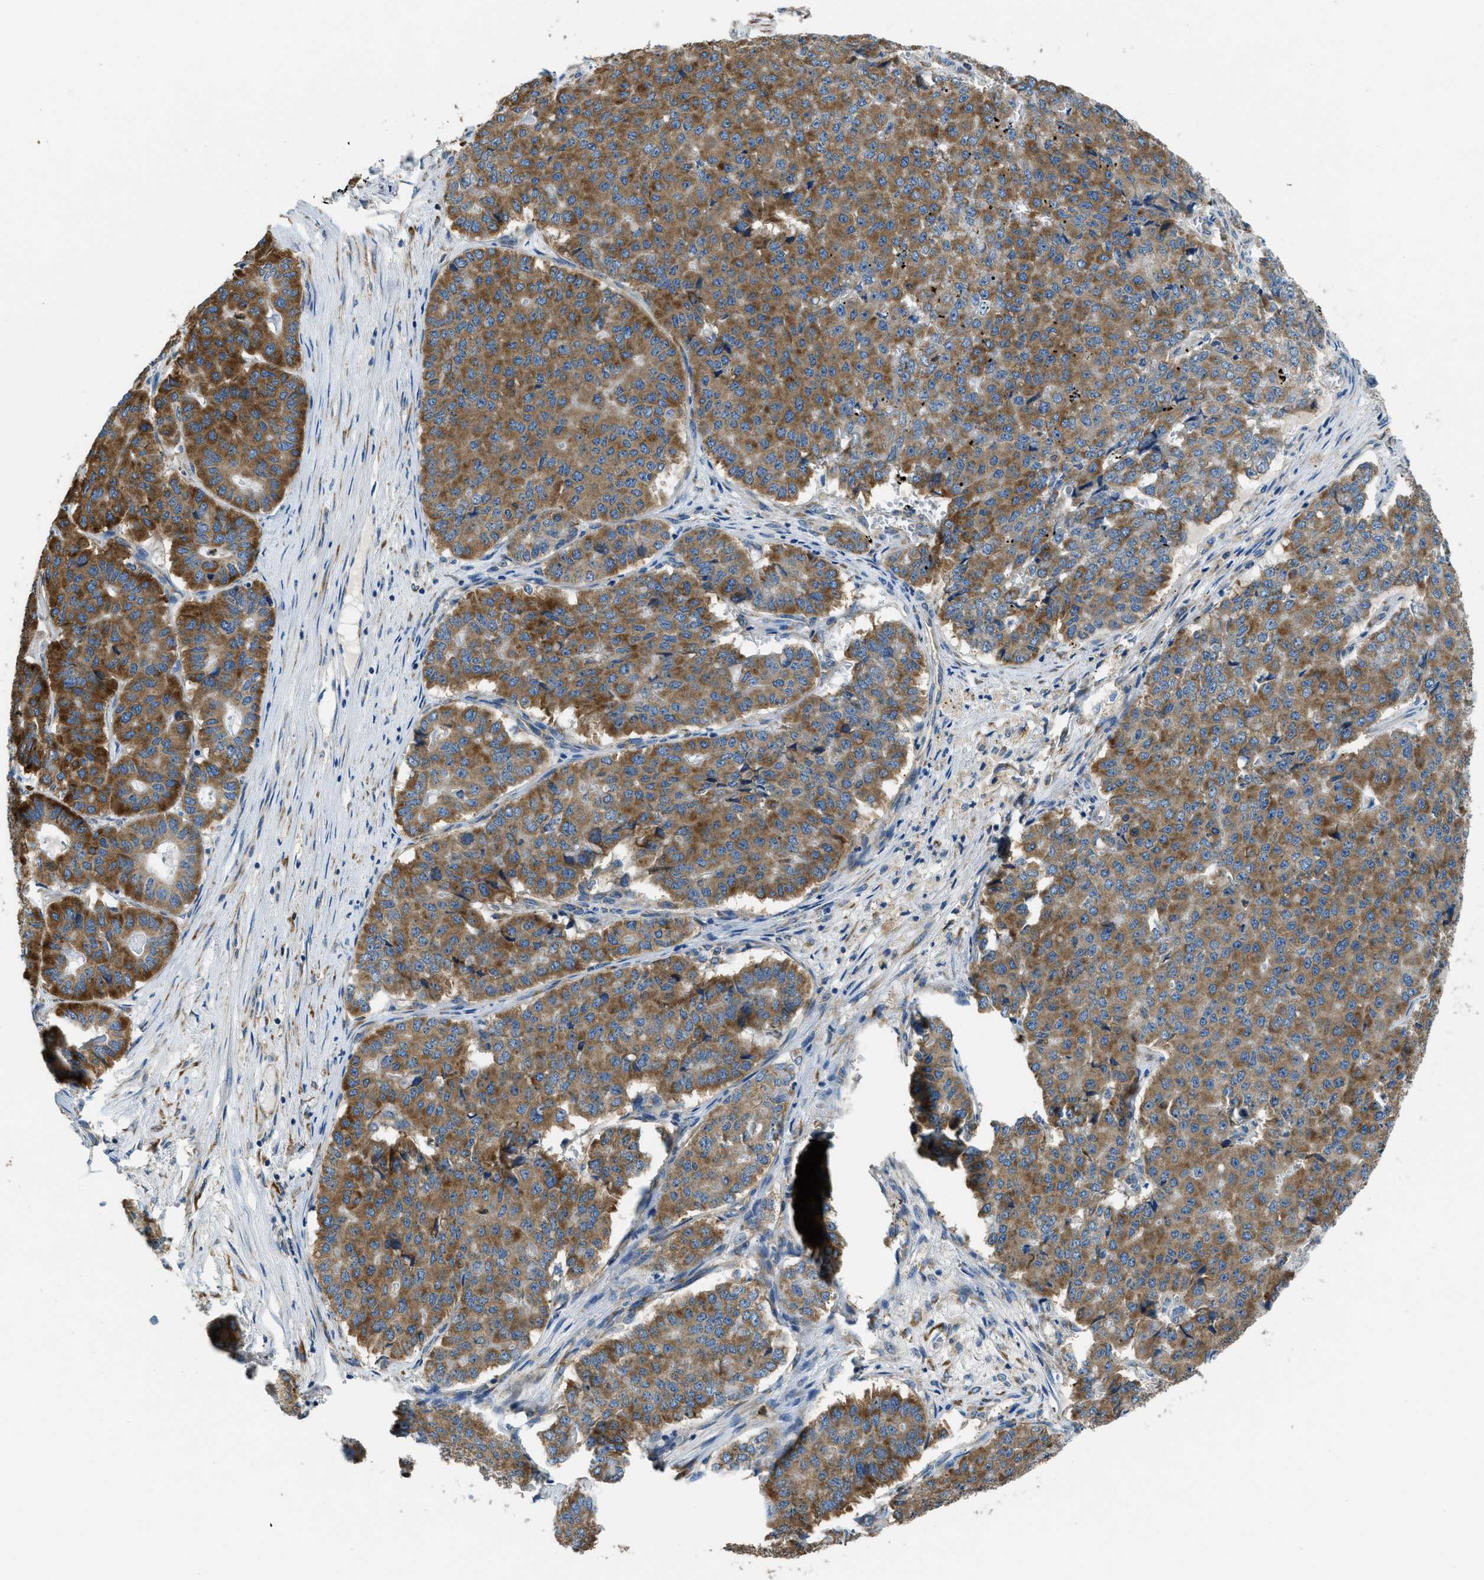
{"staining": {"intensity": "moderate", "quantity": ">75%", "location": "cytoplasmic/membranous"}, "tissue": "pancreatic cancer", "cell_type": "Tumor cells", "image_type": "cancer", "snomed": [{"axis": "morphology", "description": "Adenocarcinoma, NOS"}, {"axis": "topography", "description": "Pancreas"}], "caption": "Immunohistochemistry (IHC) image of pancreatic cancer (adenocarcinoma) stained for a protein (brown), which exhibits medium levels of moderate cytoplasmic/membranous staining in about >75% of tumor cells.", "gene": "GIMAP8", "patient": {"sex": "male", "age": 50}}